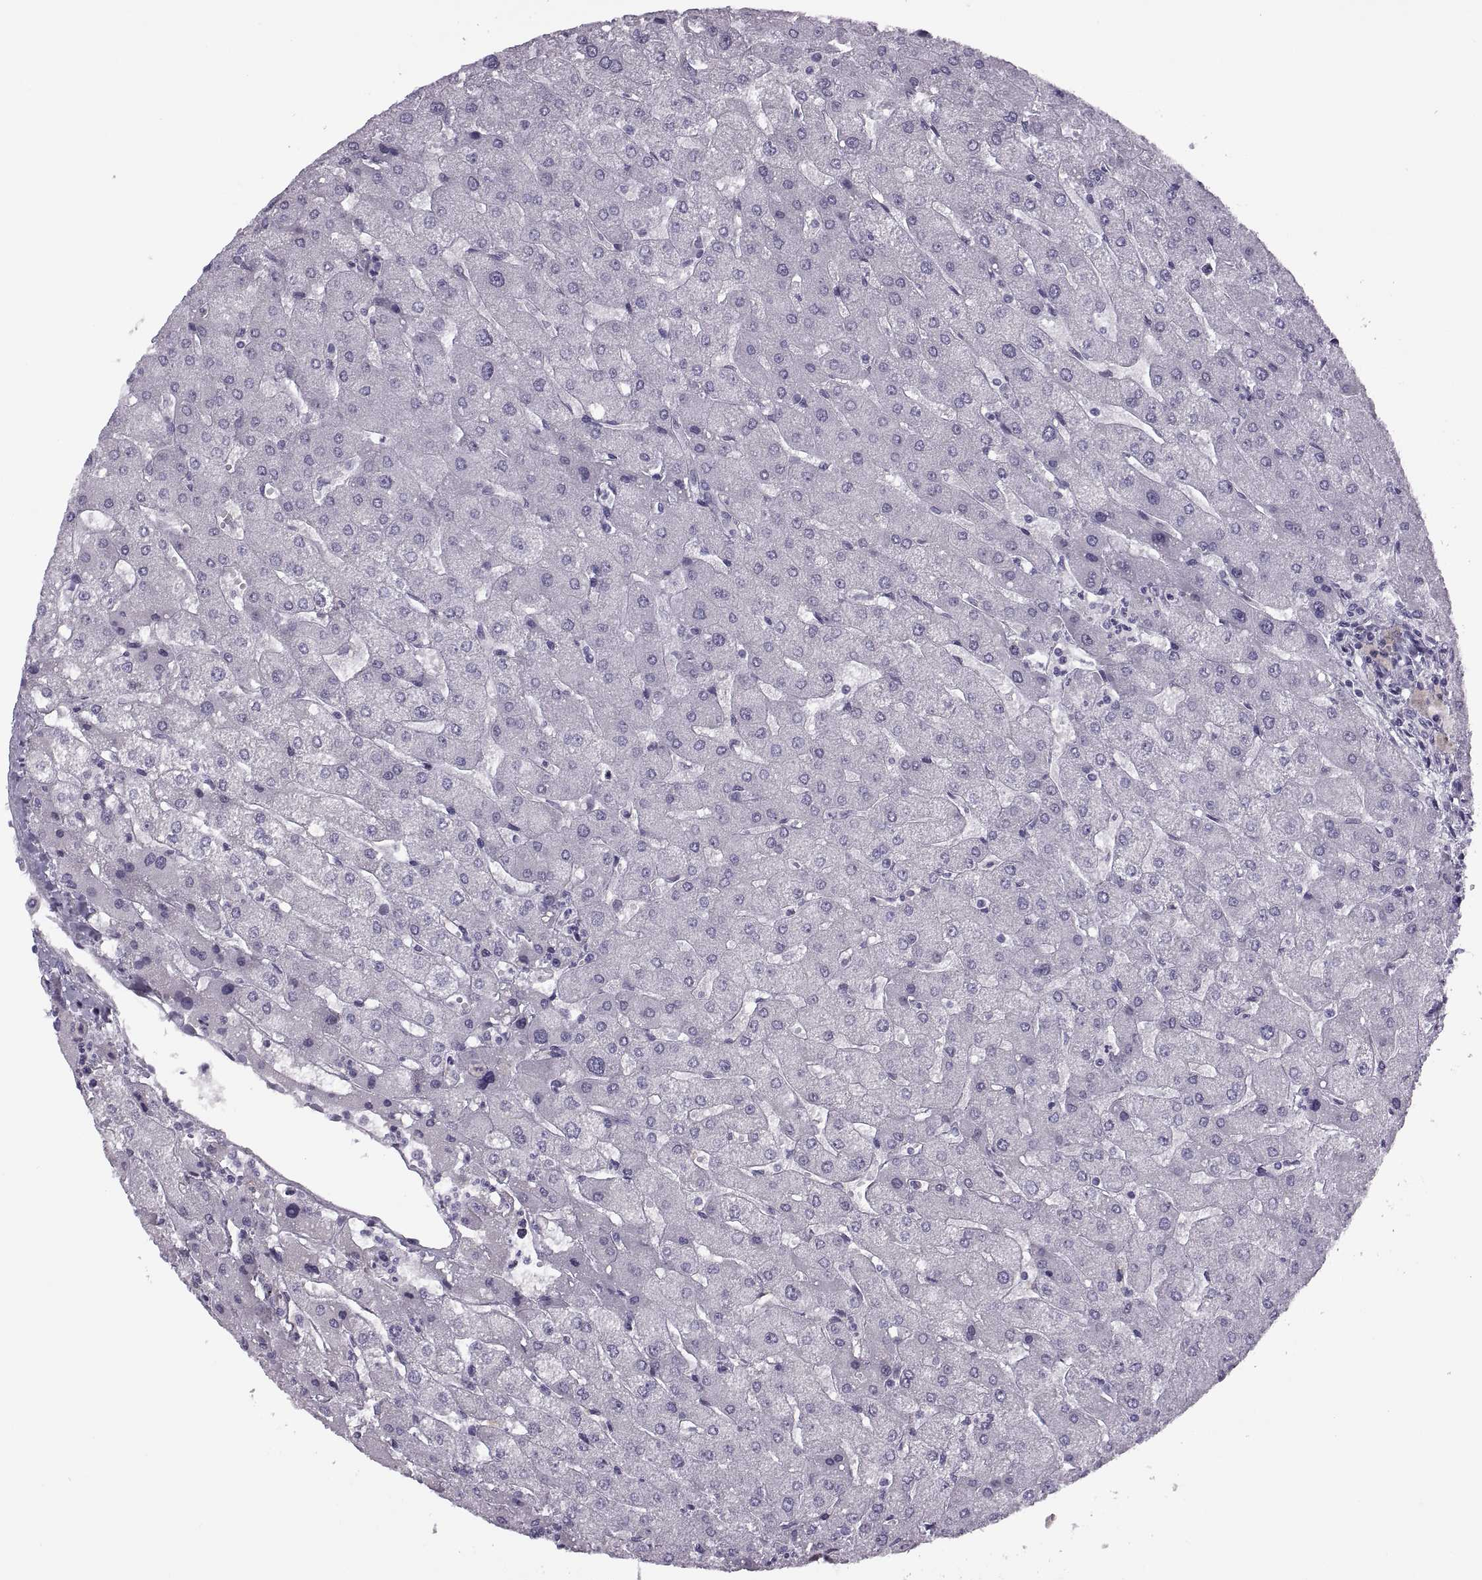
{"staining": {"intensity": "negative", "quantity": "none", "location": "none"}, "tissue": "liver", "cell_type": "Cholangiocytes", "image_type": "normal", "snomed": [{"axis": "morphology", "description": "Normal tissue, NOS"}, {"axis": "topography", "description": "Liver"}], "caption": "Immunohistochemistry of unremarkable human liver reveals no expression in cholangiocytes. The staining was performed using DAB (3,3'-diaminobenzidine) to visualize the protein expression in brown, while the nuclei were stained in blue with hematoxylin (Magnification: 20x).", "gene": "TBC1D3B", "patient": {"sex": "male", "age": 67}}